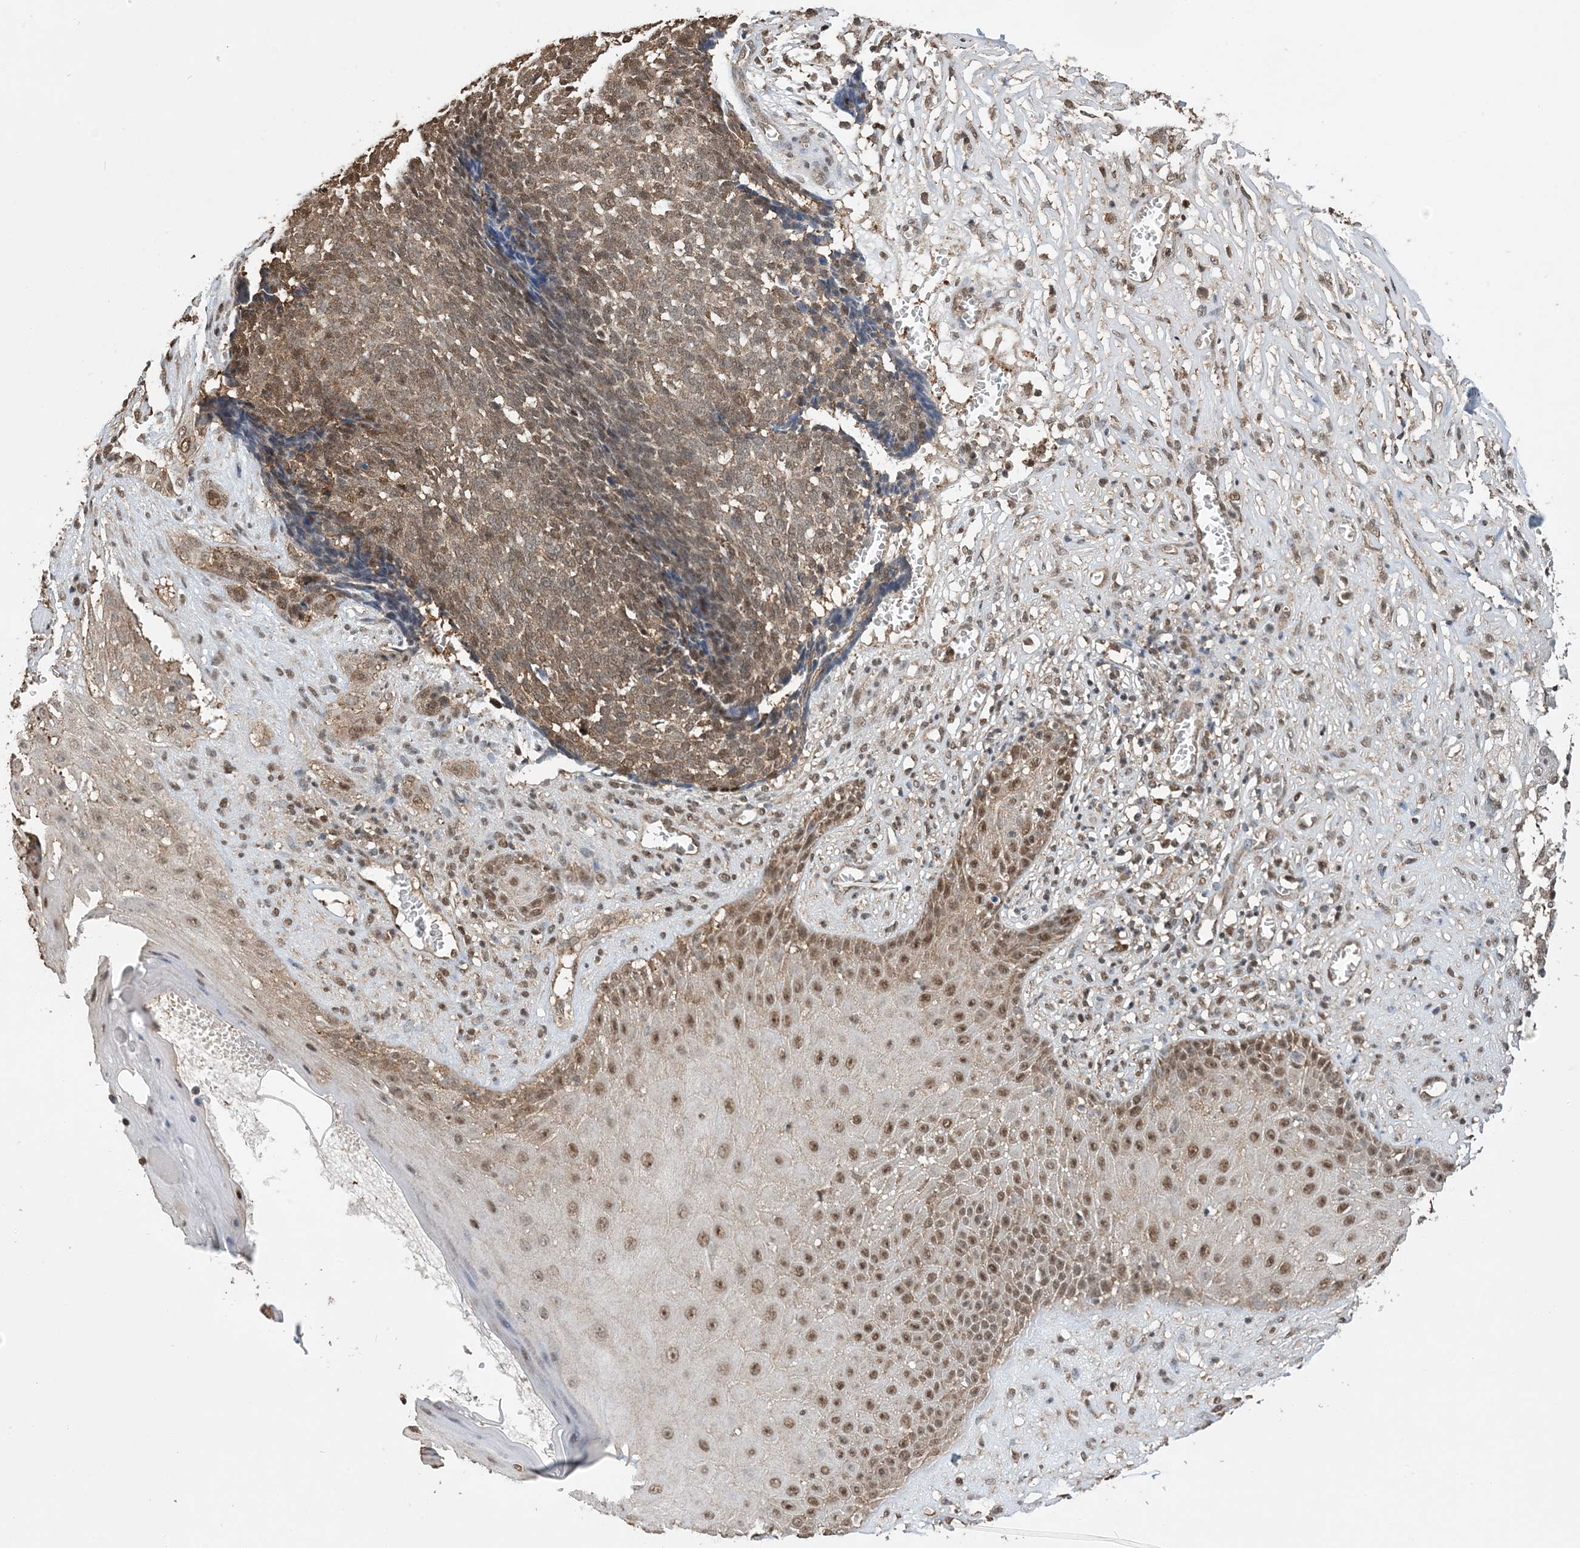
{"staining": {"intensity": "moderate", "quantity": ">75%", "location": "cytoplasmic/membranous,nuclear"}, "tissue": "skin cancer", "cell_type": "Tumor cells", "image_type": "cancer", "snomed": [{"axis": "morphology", "description": "Basal cell carcinoma"}, {"axis": "topography", "description": "Skin"}], "caption": "Tumor cells display medium levels of moderate cytoplasmic/membranous and nuclear positivity in approximately >75% of cells in skin cancer.", "gene": "HSPA1A", "patient": {"sex": "male", "age": 84}}